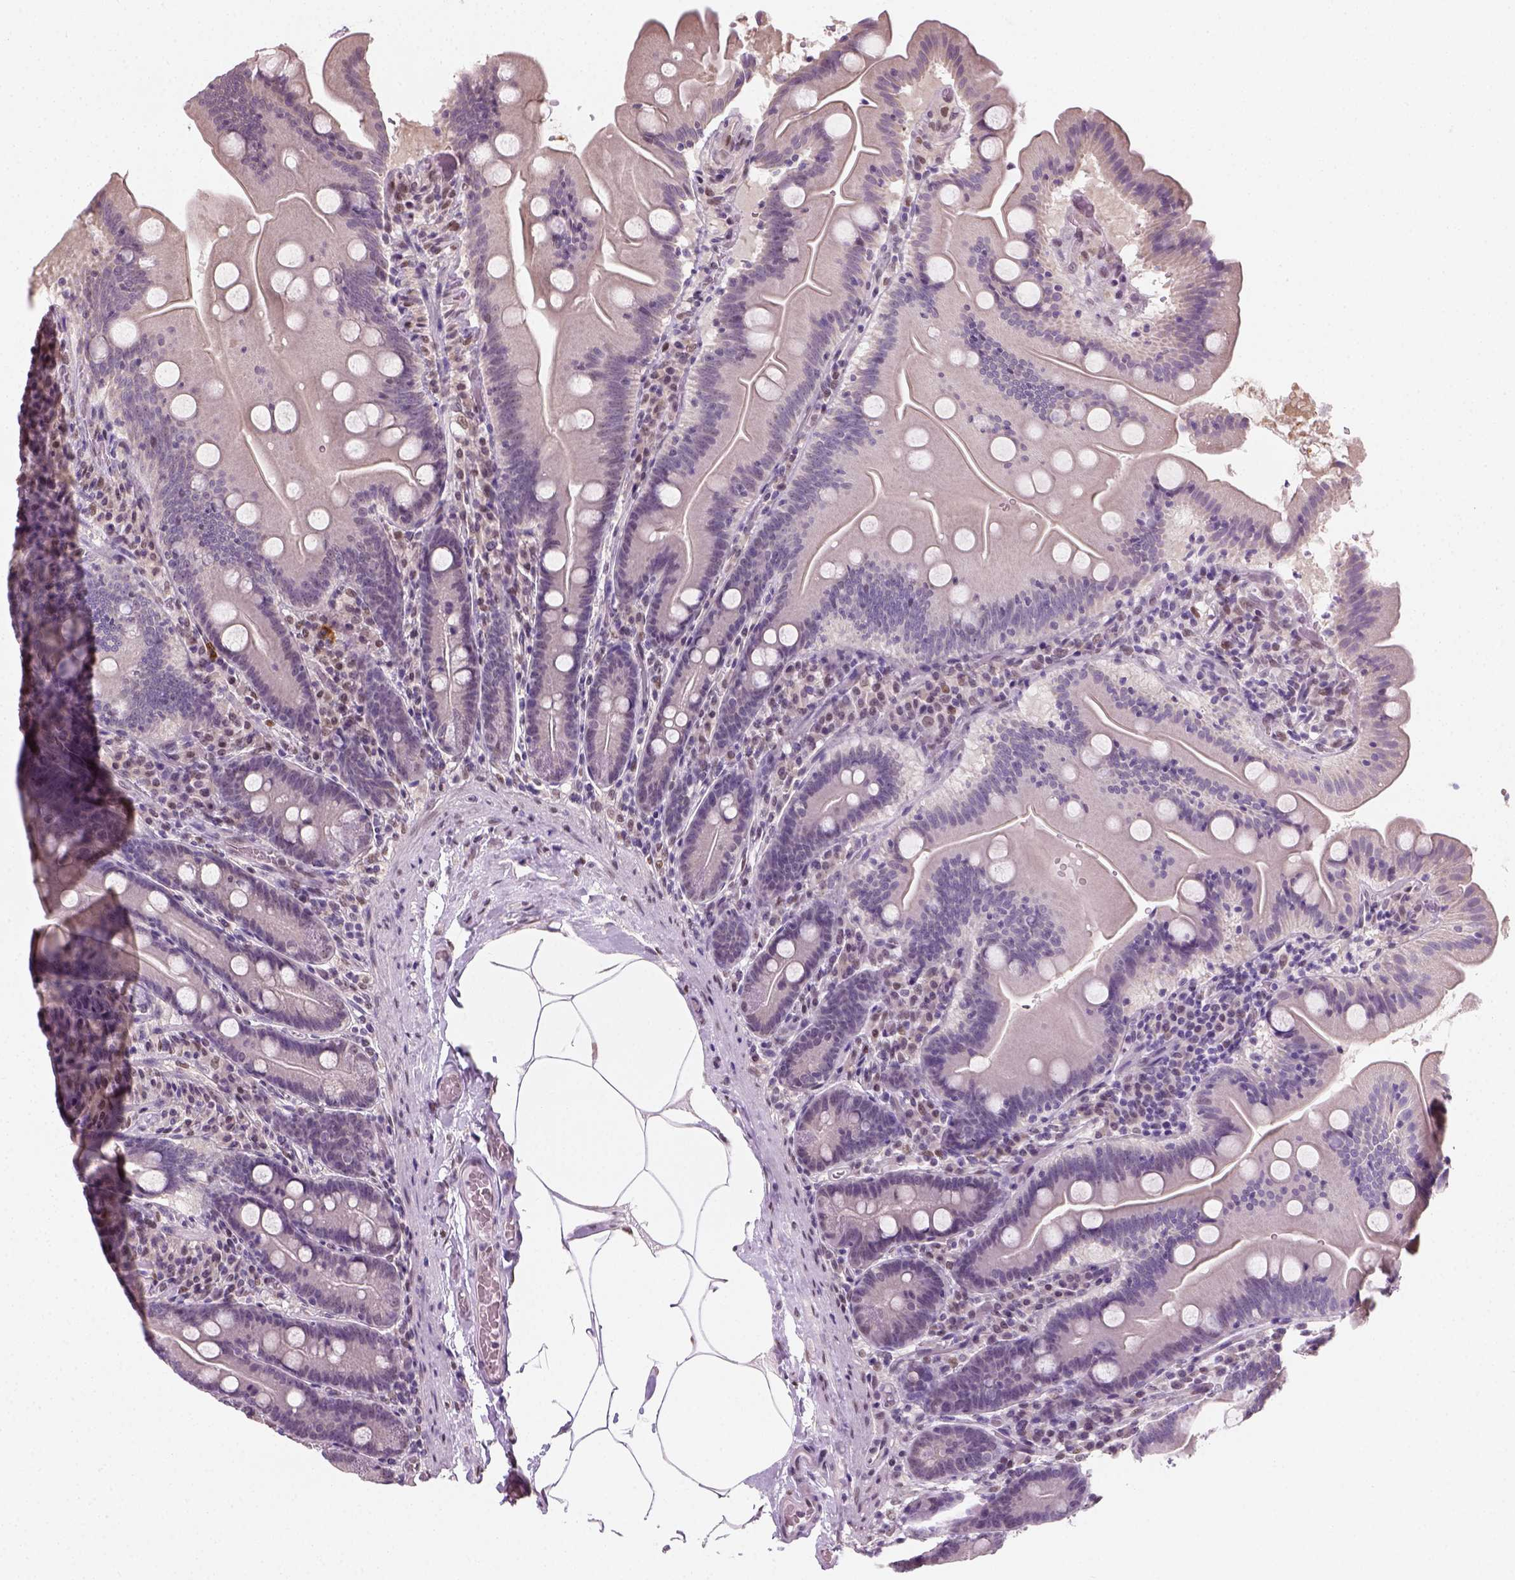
{"staining": {"intensity": "negative", "quantity": "none", "location": "none"}, "tissue": "small intestine", "cell_type": "Glandular cells", "image_type": "normal", "snomed": [{"axis": "morphology", "description": "Normal tissue, NOS"}, {"axis": "topography", "description": "Small intestine"}], "caption": "High power microscopy image of an immunohistochemistry histopathology image of normal small intestine, revealing no significant positivity in glandular cells.", "gene": "C1orf112", "patient": {"sex": "male", "age": 37}}